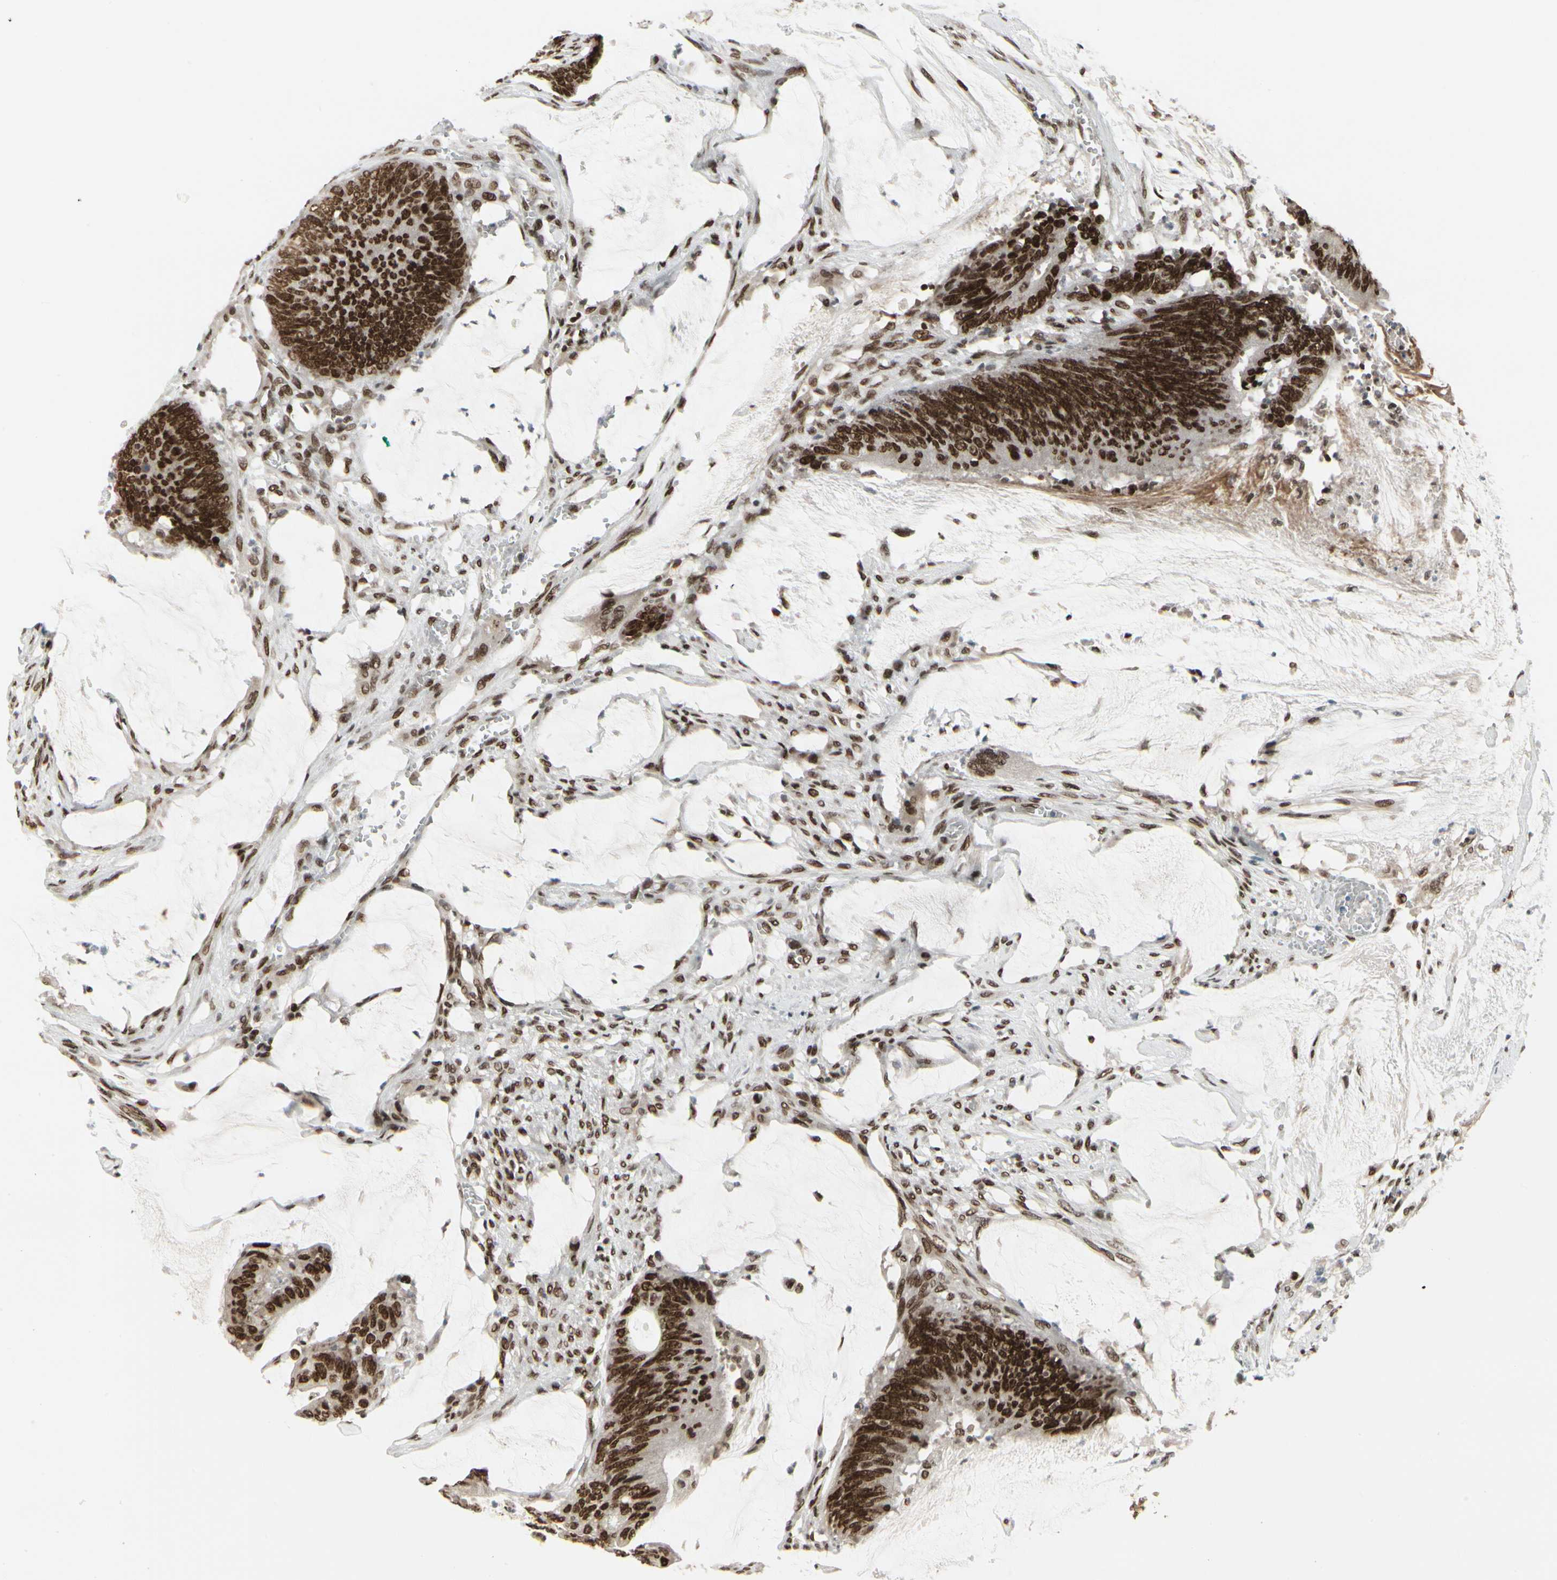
{"staining": {"intensity": "strong", "quantity": ">75%", "location": "nuclear"}, "tissue": "colorectal cancer", "cell_type": "Tumor cells", "image_type": "cancer", "snomed": [{"axis": "morphology", "description": "Adenocarcinoma, NOS"}, {"axis": "topography", "description": "Rectum"}], "caption": "Adenocarcinoma (colorectal) tissue demonstrates strong nuclear staining in approximately >75% of tumor cells, visualized by immunohistochemistry.", "gene": "HMG20A", "patient": {"sex": "female", "age": 66}}